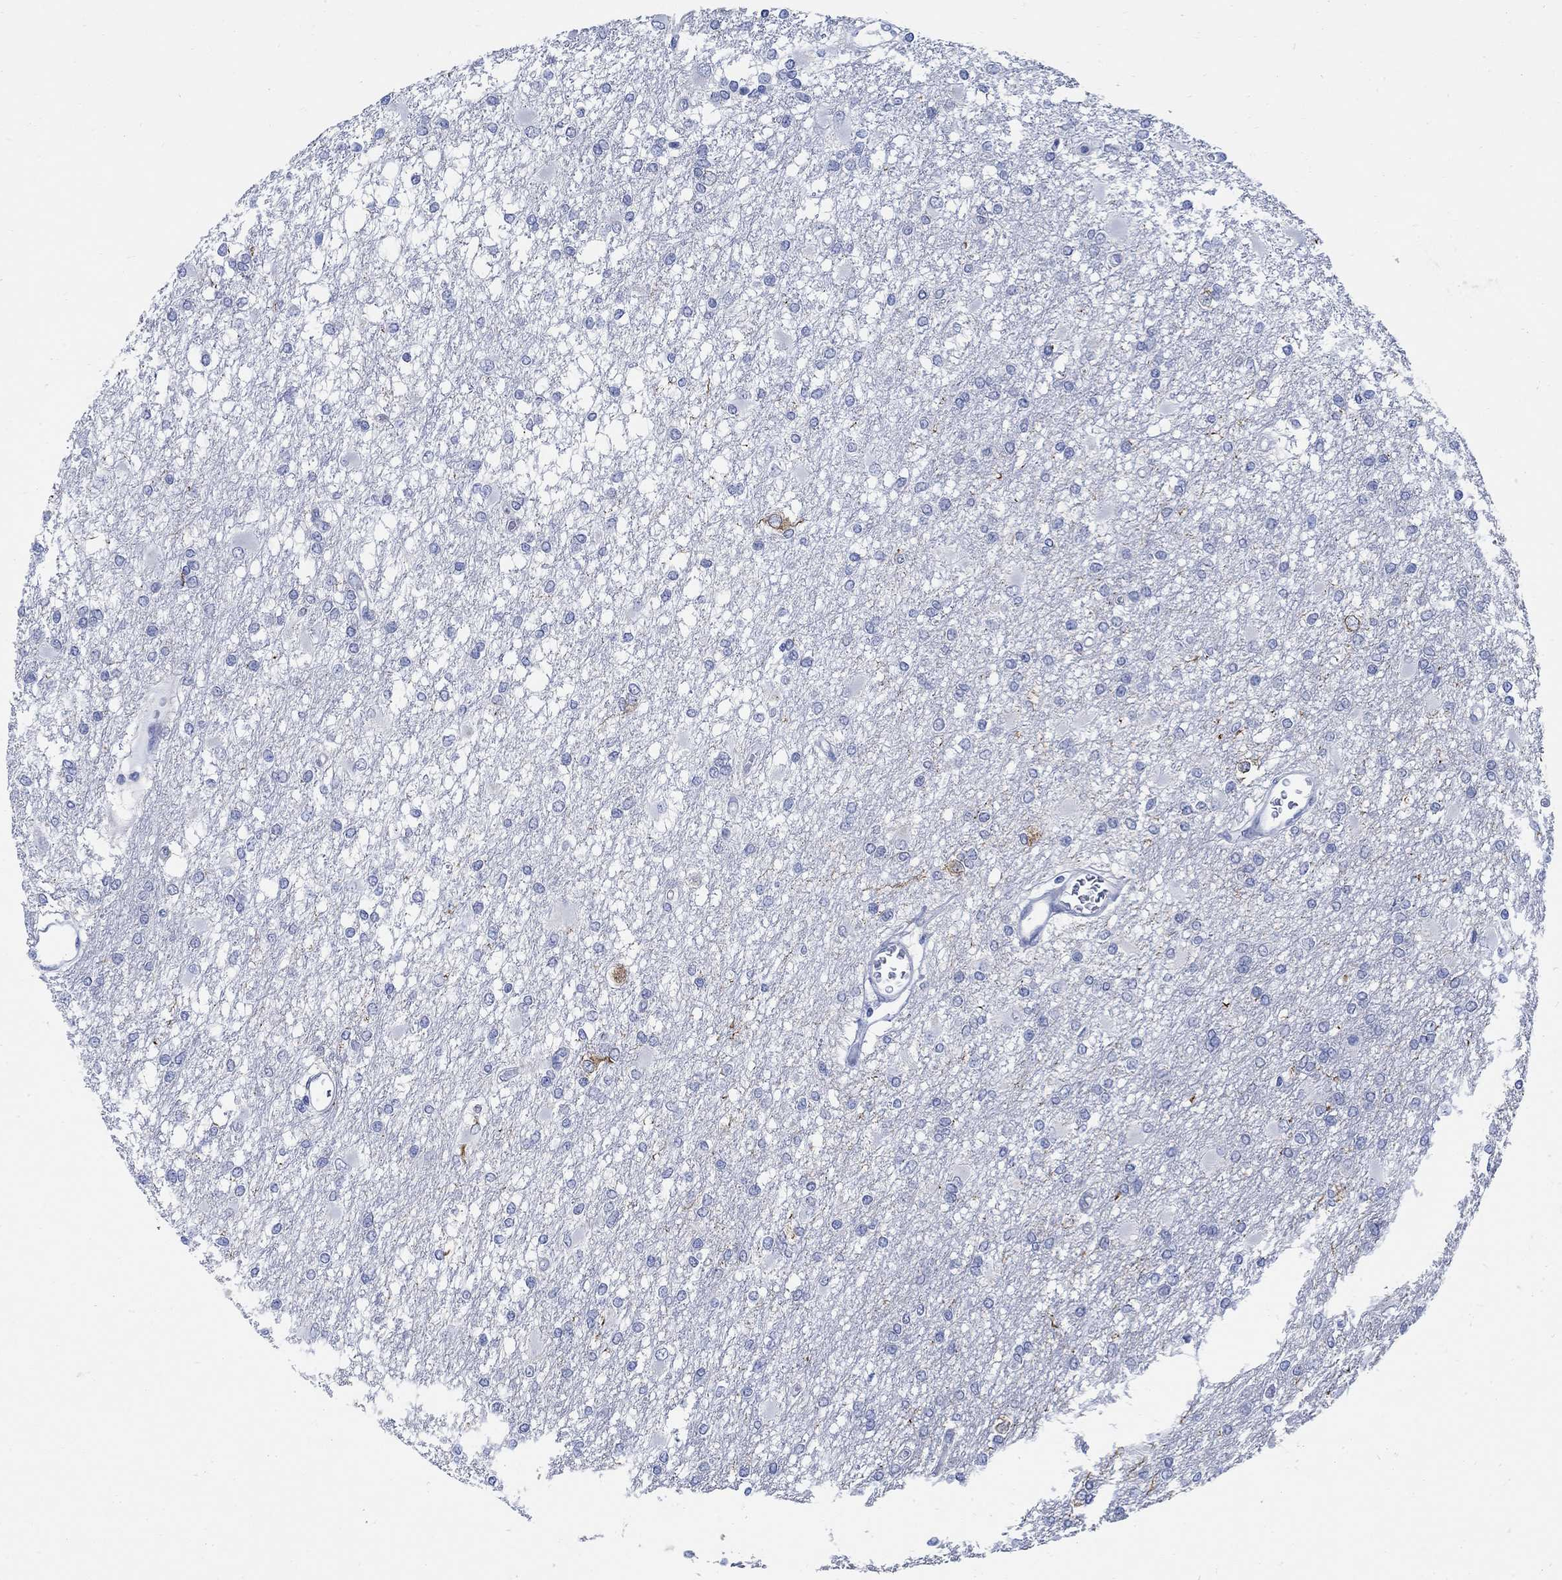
{"staining": {"intensity": "negative", "quantity": "none", "location": "none"}, "tissue": "glioma", "cell_type": "Tumor cells", "image_type": "cancer", "snomed": [{"axis": "morphology", "description": "Glioma, malignant, High grade"}, {"axis": "topography", "description": "Cerebral cortex"}], "caption": "High power microscopy image of an immunohistochemistry histopathology image of malignant glioma (high-grade), revealing no significant positivity in tumor cells. (Immunohistochemistry (ihc), brightfield microscopy, high magnification).", "gene": "CAMK2N1", "patient": {"sex": "male", "age": 79}}